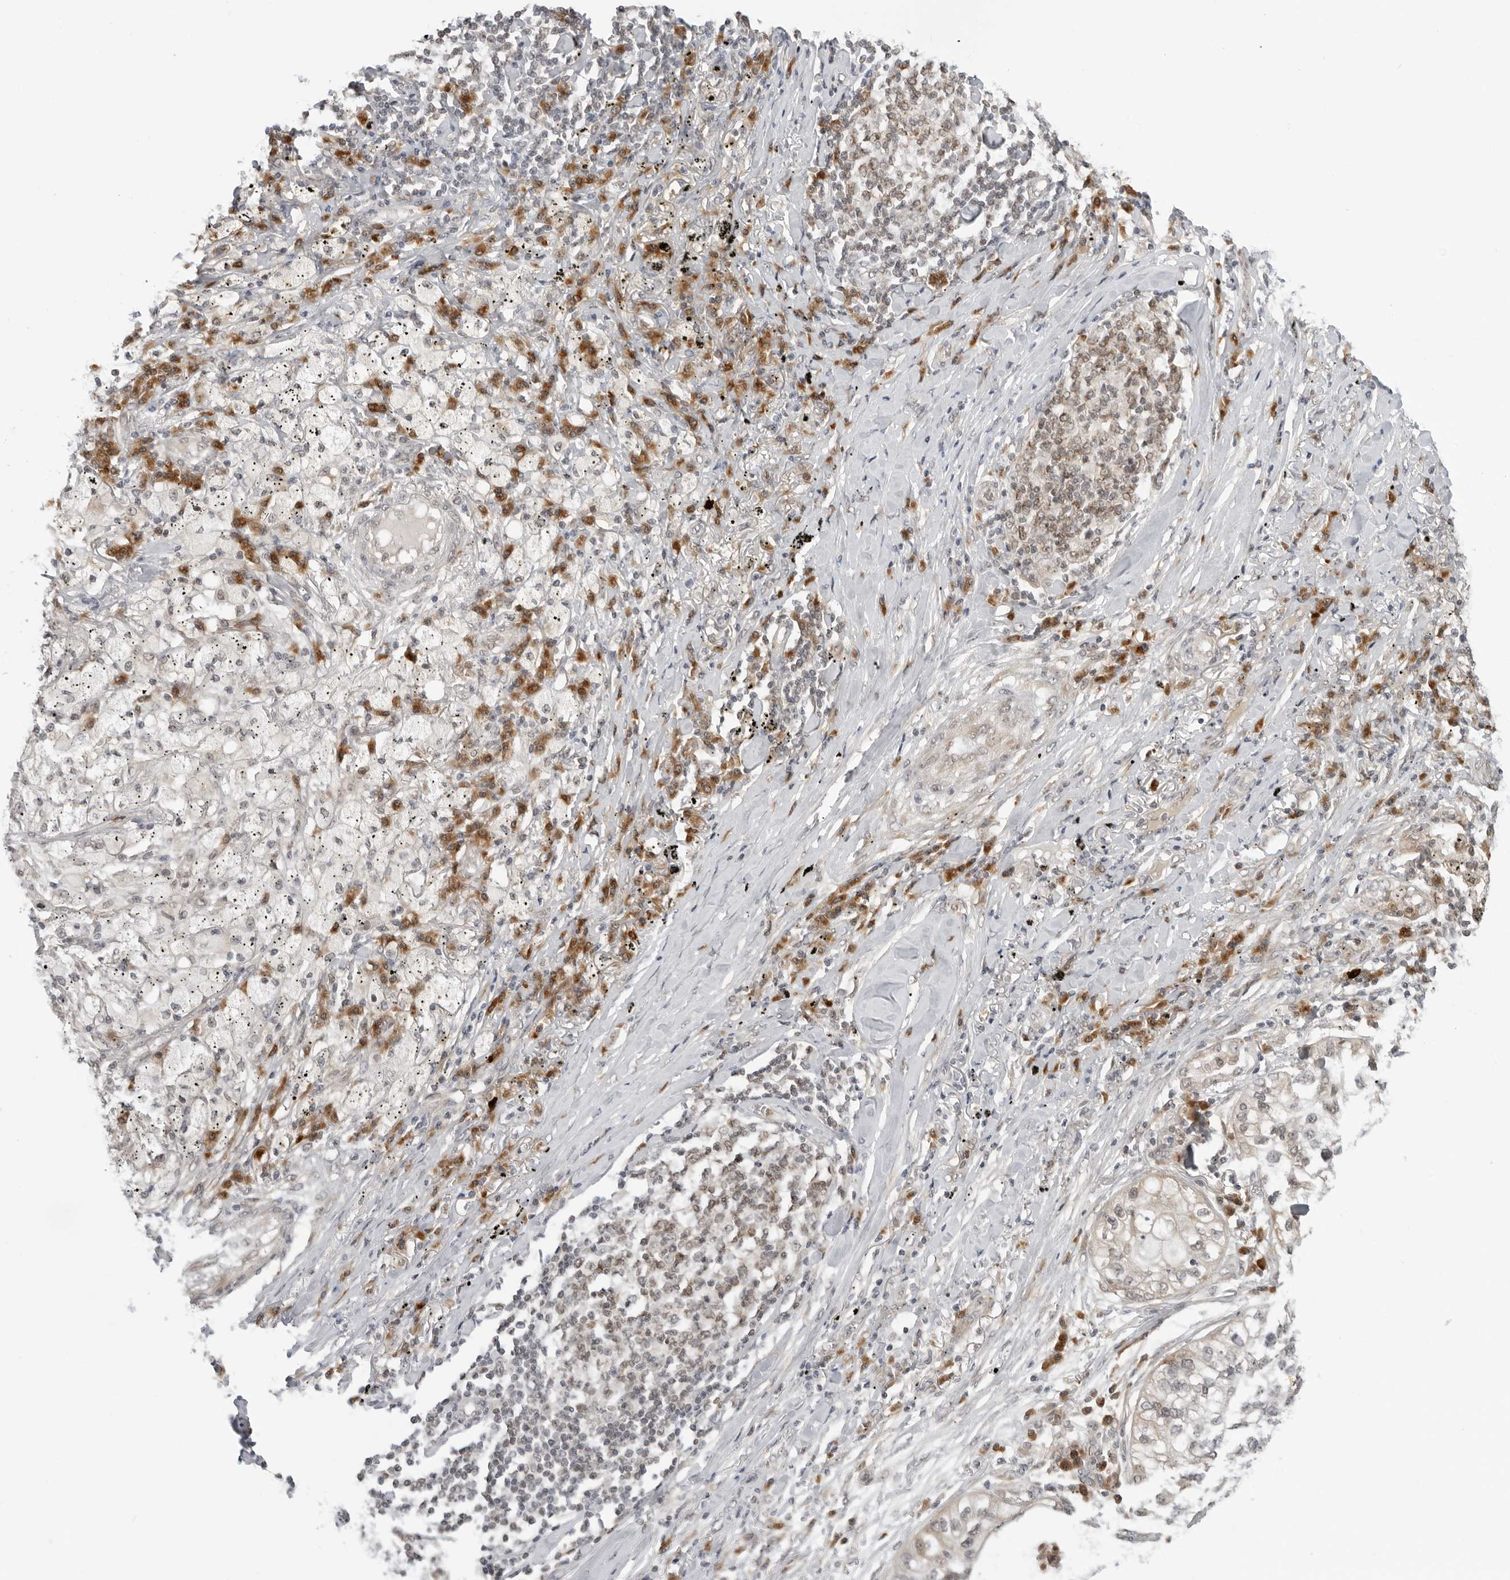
{"staining": {"intensity": "weak", "quantity": "25%-75%", "location": "cytoplasmic/membranous,nuclear"}, "tissue": "lung cancer", "cell_type": "Tumor cells", "image_type": "cancer", "snomed": [{"axis": "morphology", "description": "Squamous cell carcinoma, NOS"}, {"axis": "topography", "description": "Lung"}], "caption": "This is an image of immunohistochemistry staining of squamous cell carcinoma (lung), which shows weak expression in the cytoplasmic/membranous and nuclear of tumor cells.", "gene": "SUGCT", "patient": {"sex": "female", "age": 63}}